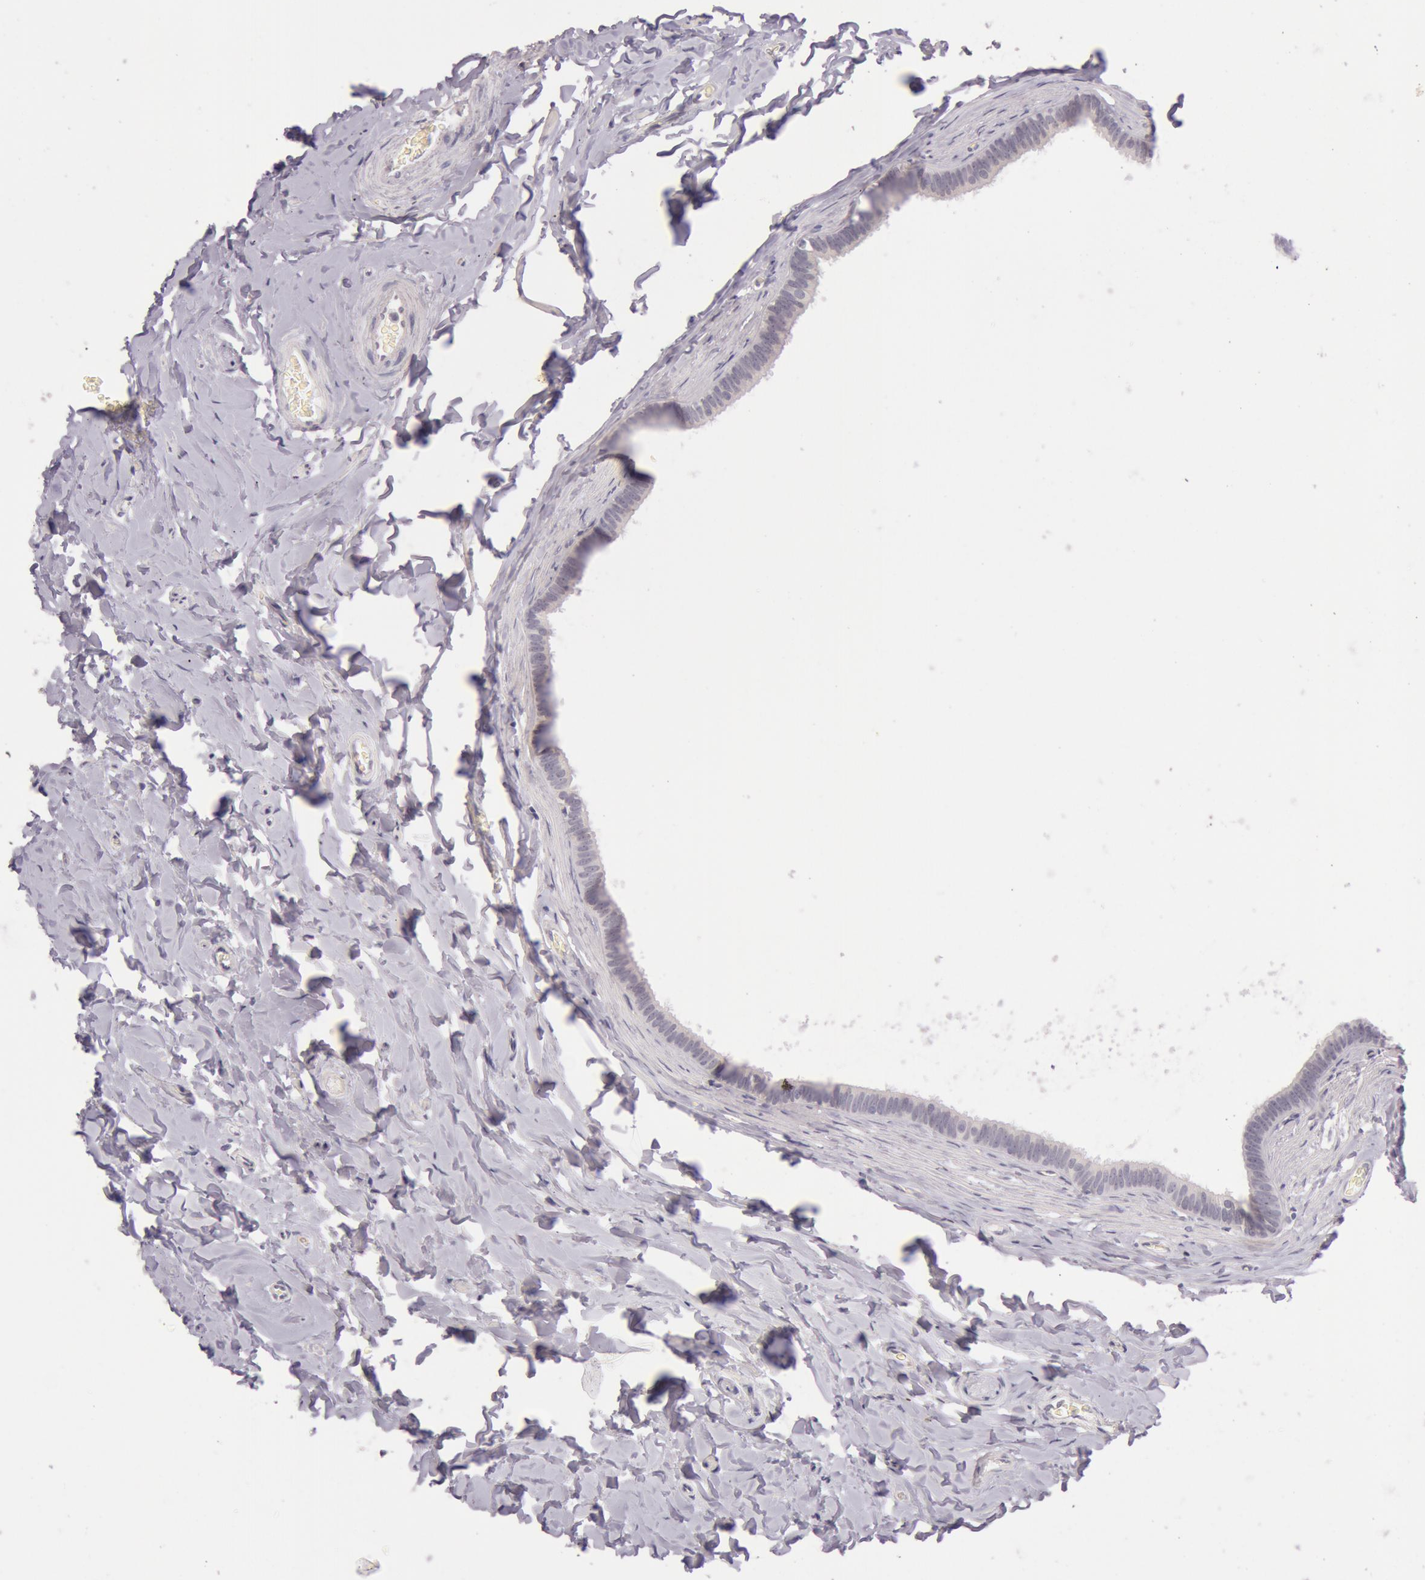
{"staining": {"intensity": "negative", "quantity": "none", "location": "none"}, "tissue": "epididymis", "cell_type": "Glandular cells", "image_type": "normal", "snomed": [{"axis": "morphology", "description": "Normal tissue, NOS"}, {"axis": "topography", "description": "Epididymis"}], "caption": "A high-resolution micrograph shows immunohistochemistry staining of benign epididymis, which displays no significant positivity in glandular cells. (Brightfield microscopy of DAB (3,3'-diaminobenzidine) immunohistochemistry (IHC) at high magnification).", "gene": "RBMY1A1", "patient": {"sex": "male", "age": 26}}